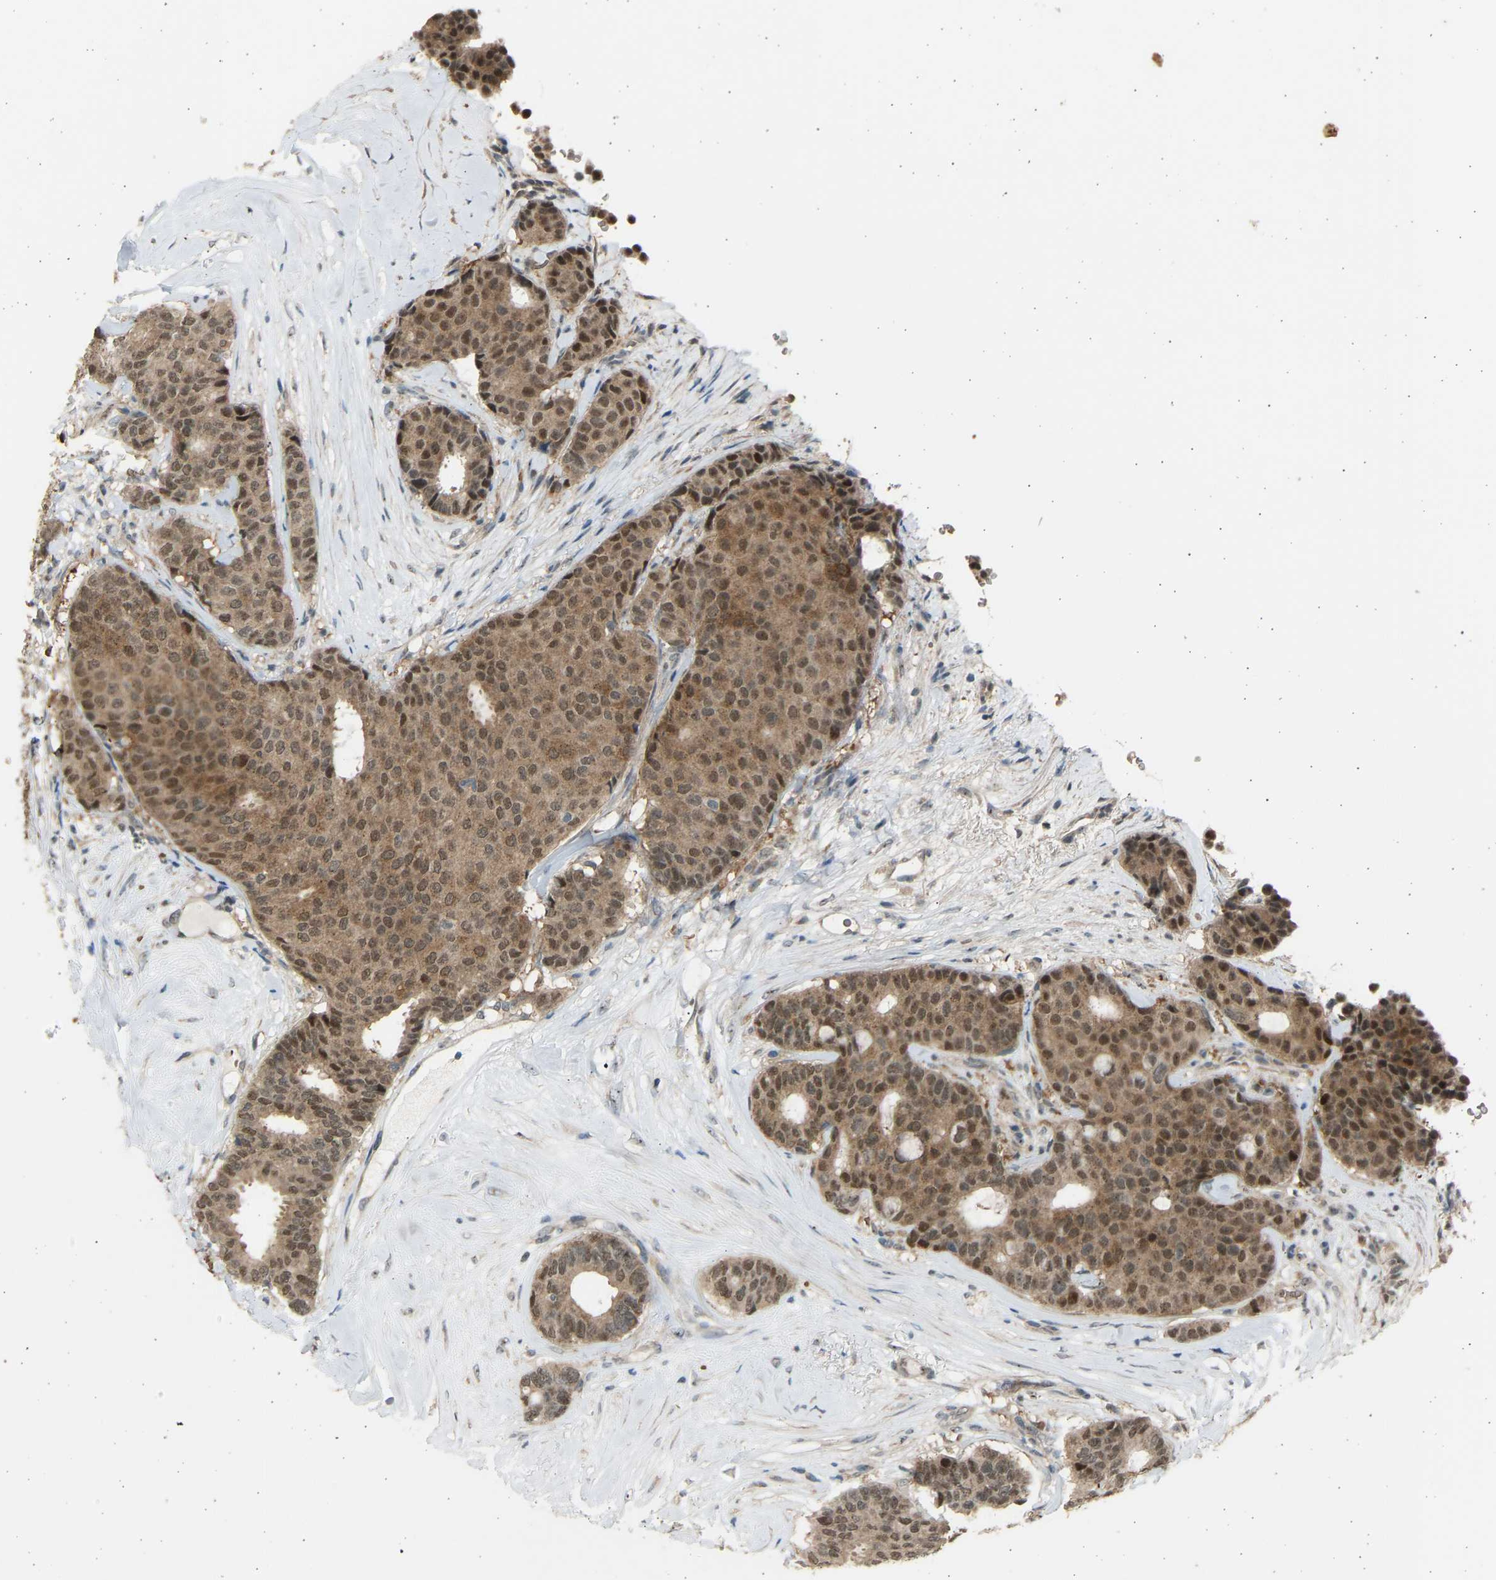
{"staining": {"intensity": "moderate", "quantity": ">75%", "location": "cytoplasmic/membranous,nuclear"}, "tissue": "breast cancer", "cell_type": "Tumor cells", "image_type": "cancer", "snomed": [{"axis": "morphology", "description": "Duct carcinoma"}, {"axis": "topography", "description": "Breast"}], "caption": "Breast infiltrating ductal carcinoma tissue shows moderate cytoplasmic/membranous and nuclear expression in approximately >75% of tumor cells", "gene": "BIRC2", "patient": {"sex": "female", "age": 75}}